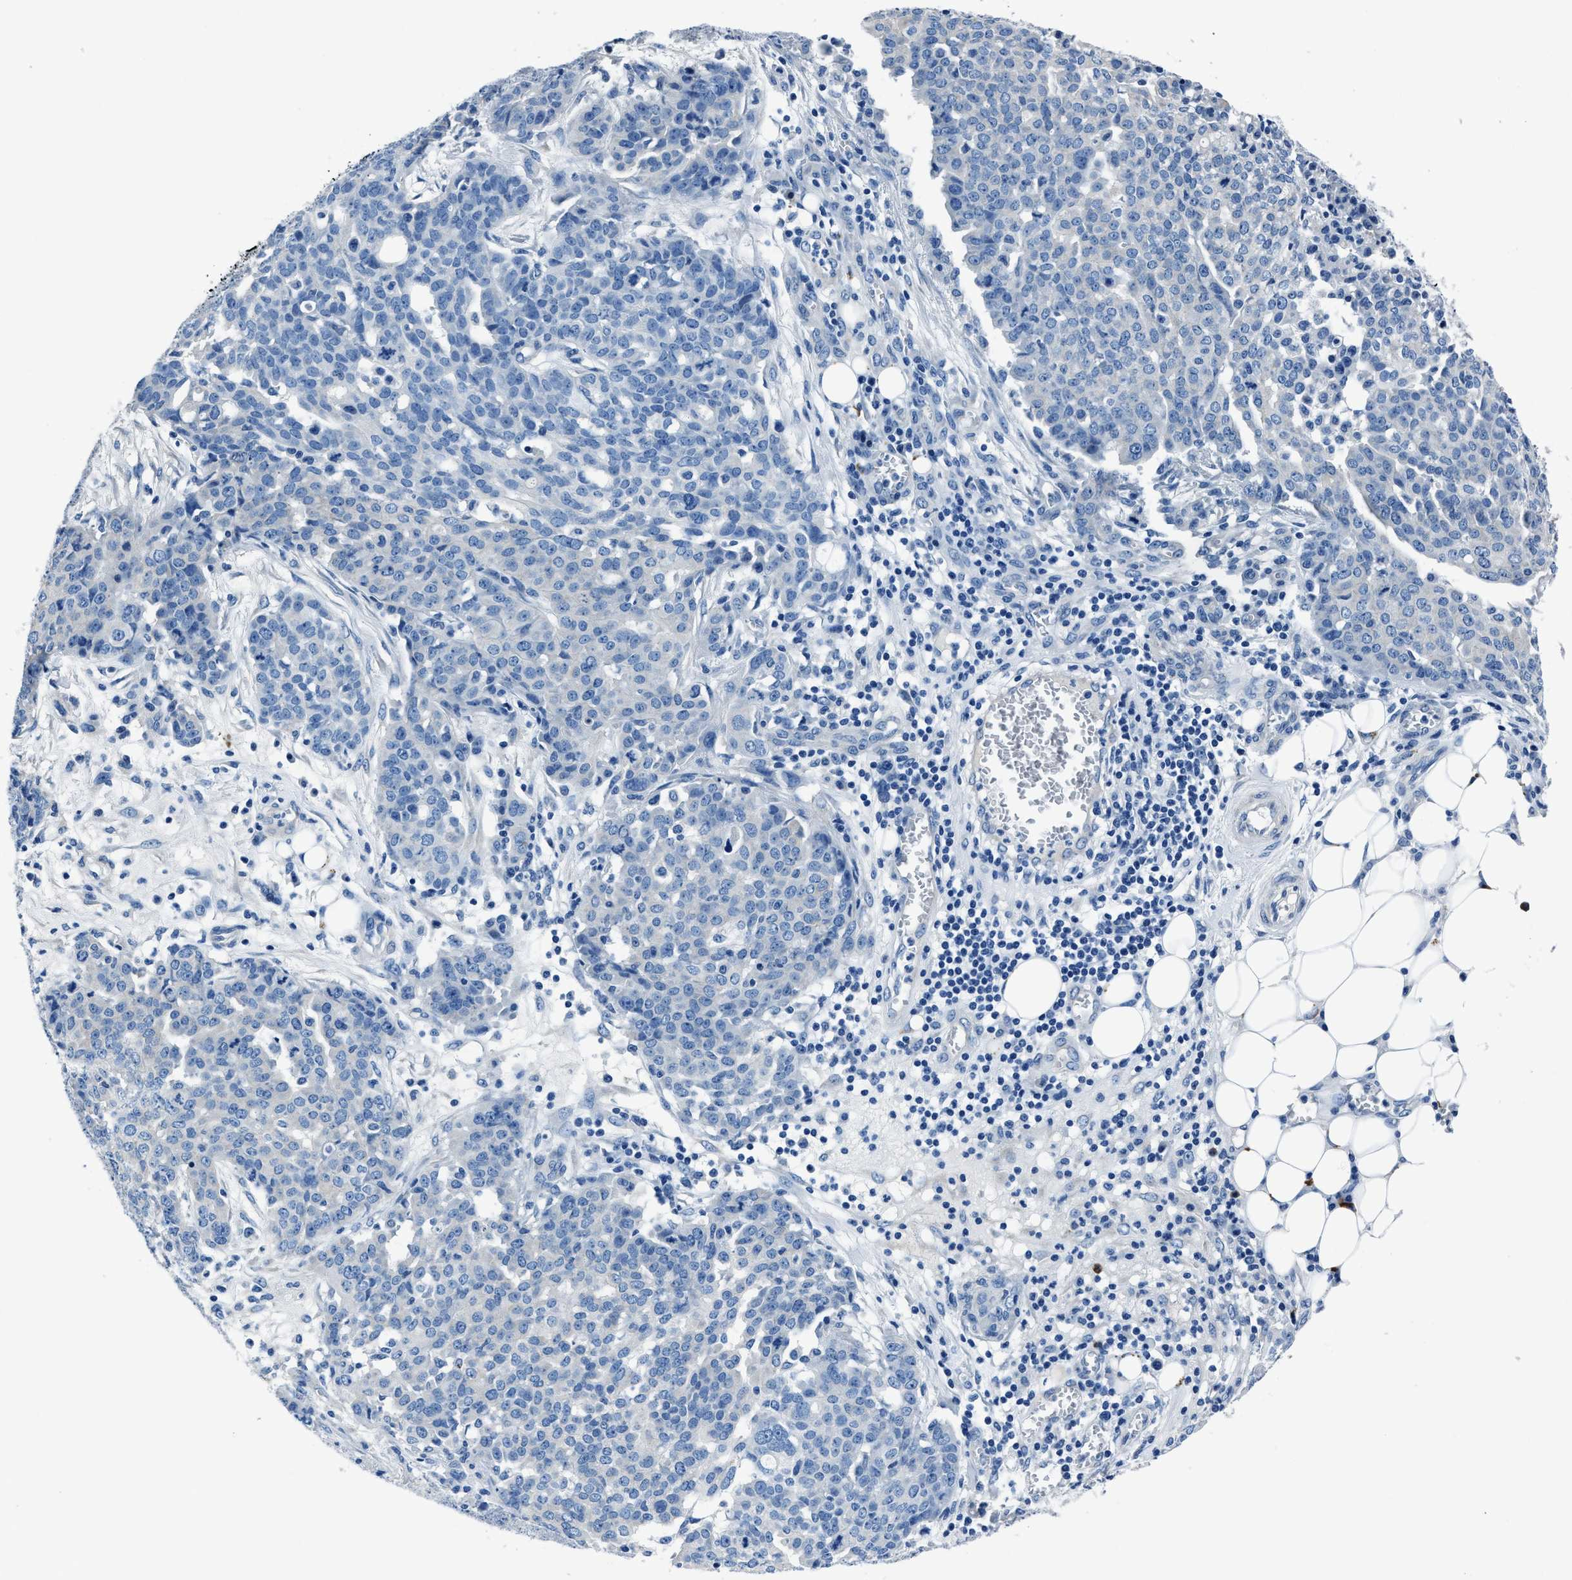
{"staining": {"intensity": "negative", "quantity": "none", "location": "none"}, "tissue": "ovarian cancer", "cell_type": "Tumor cells", "image_type": "cancer", "snomed": [{"axis": "morphology", "description": "Cystadenocarcinoma, serous, NOS"}, {"axis": "topography", "description": "Soft tissue"}, {"axis": "topography", "description": "Ovary"}], "caption": "There is no significant expression in tumor cells of ovarian cancer. Nuclei are stained in blue.", "gene": "NACAD", "patient": {"sex": "female", "age": 57}}